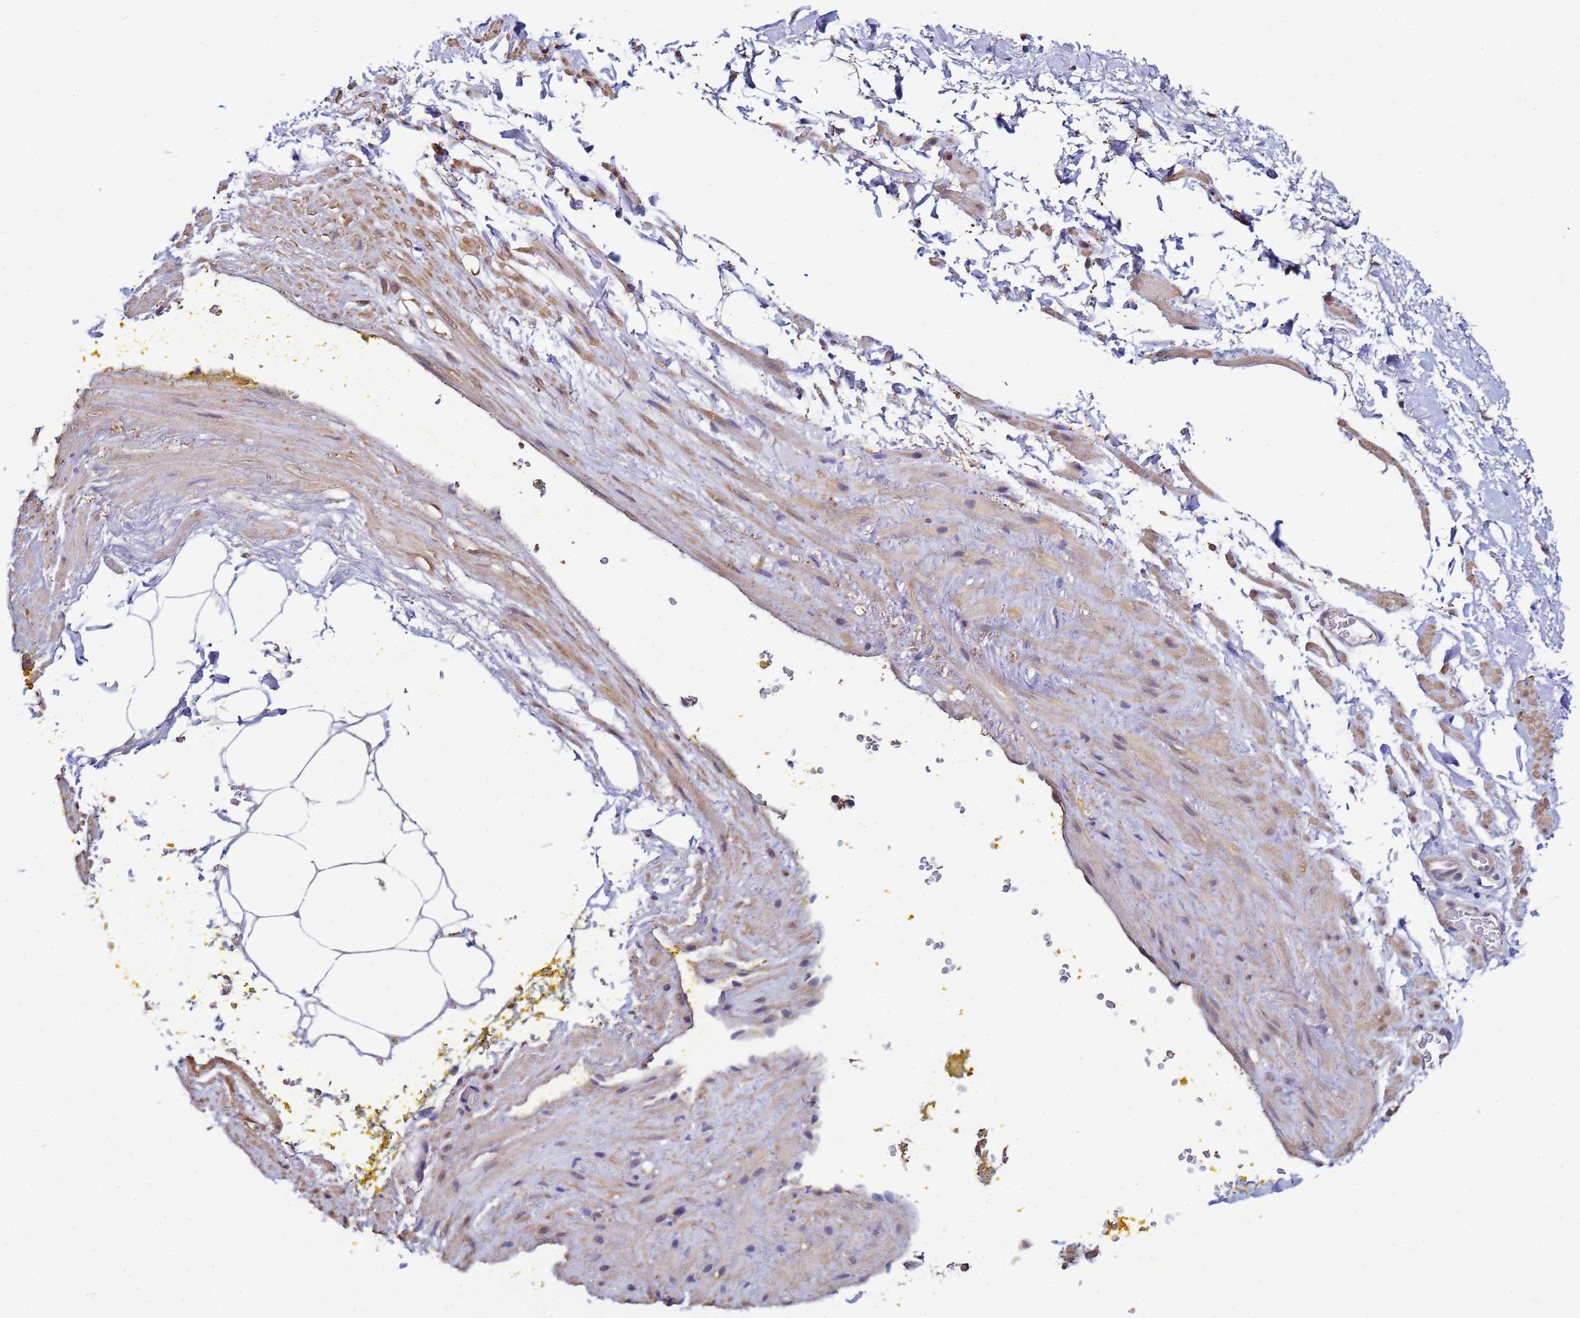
{"staining": {"intensity": "negative", "quantity": "none", "location": "none"}, "tissue": "adipose tissue", "cell_type": "Adipocytes", "image_type": "normal", "snomed": [{"axis": "morphology", "description": "Normal tissue, NOS"}, {"axis": "morphology", "description": "Adenocarcinoma, Low grade"}, {"axis": "topography", "description": "Prostate"}, {"axis": "topography", "description": "Peripheral nerve tissue"}], "caption": "The image demonstrates no significant positivity in adipocytes of adipose tissue.", "gene": "NAXE", "patient": {"sex": "male", "age": 63}}